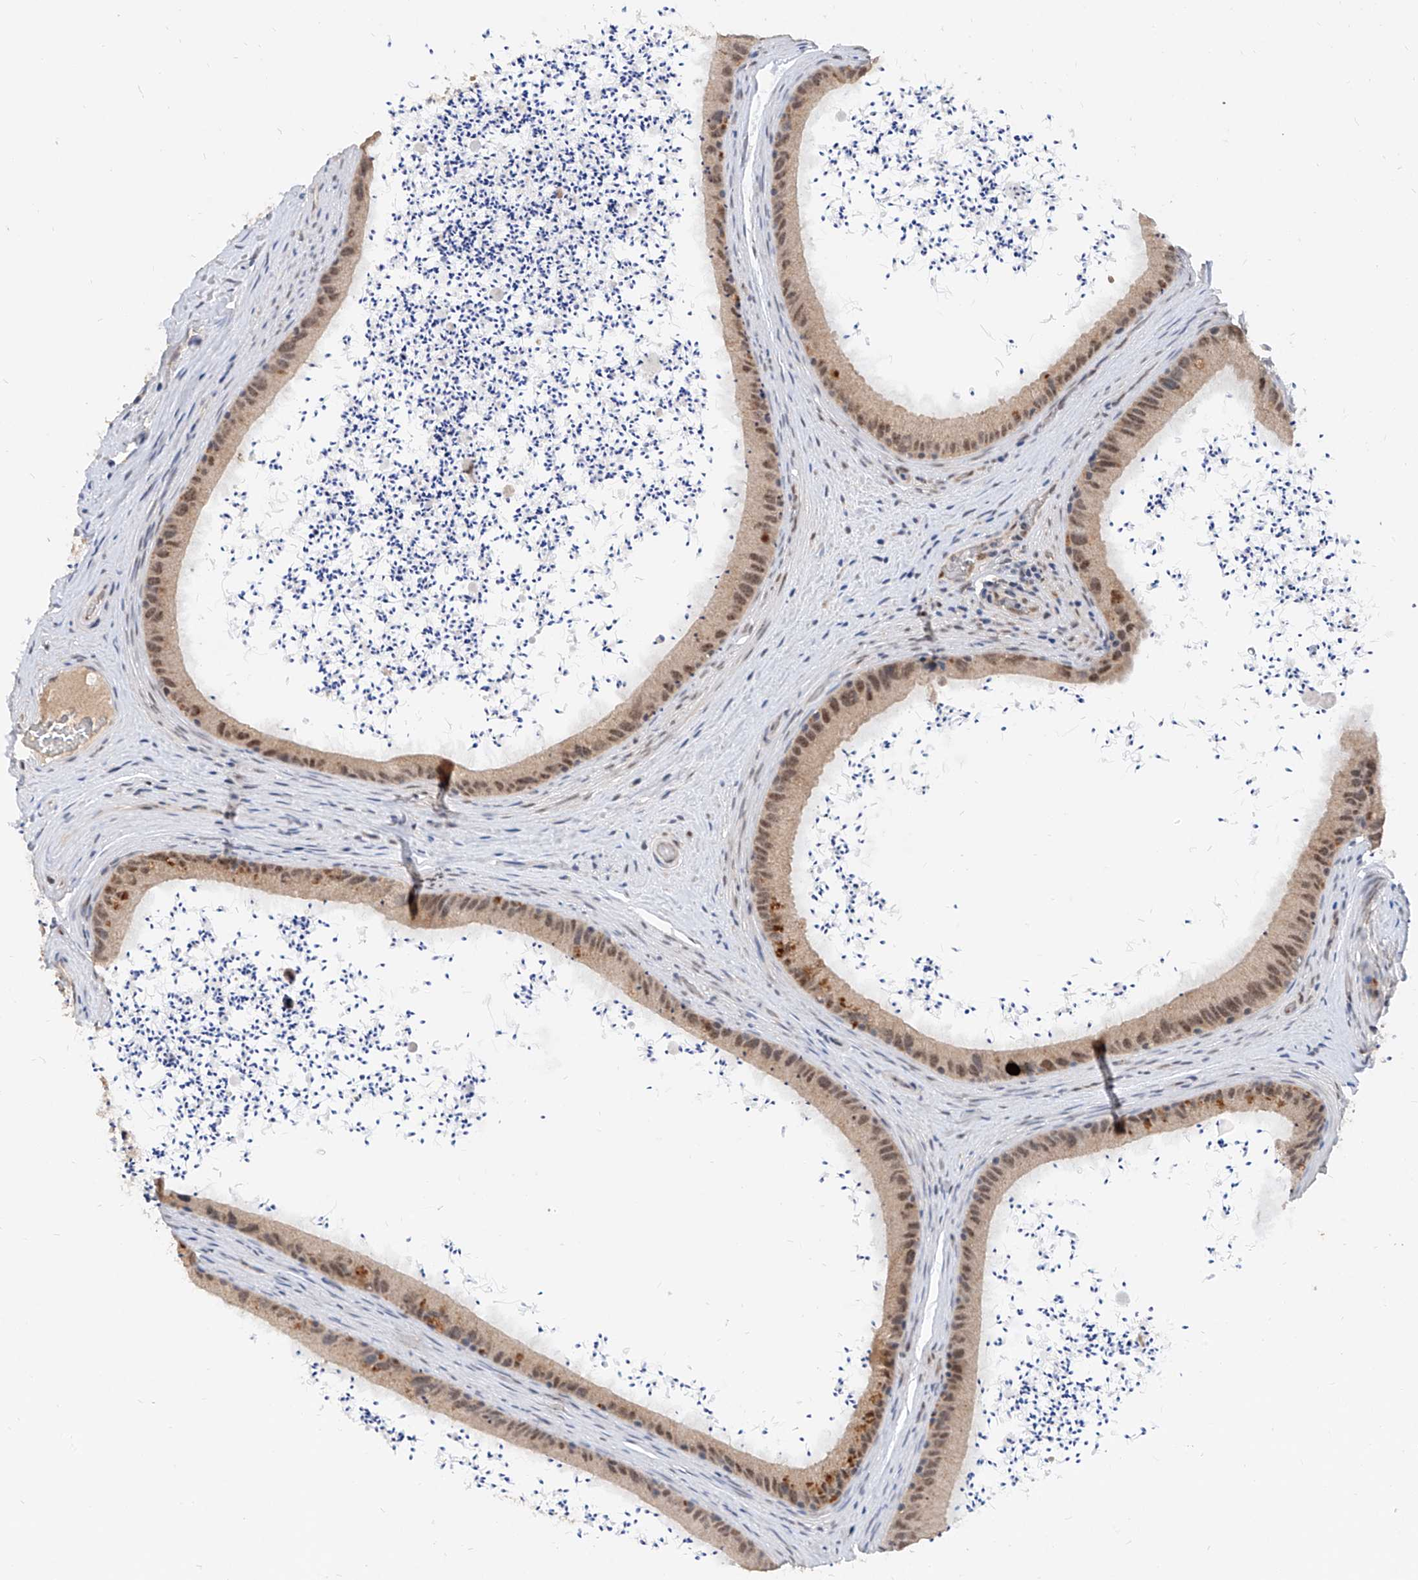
{"staining": {"intensity": "weak", "quantity": "25%-75%", "location": "cytoplasmic/membranous,nuclear"}, "tissue": "epididymis", "cell_type": "Glandular cells", "image_type": "normal", "snomed": [{"axis": "morphology", "description": "Normal tissue, NOS"}, {"axis": "topography", "description": "Epididymis, spermatic cord, NOS"}], "caption": "Immunohistochemistry micrograph of unremarkable epididymis: epididymis stained using immunohistochemistry displays low levels of weak protein expression localized specifically in the cytoplasmic/membranous,nuclear of glandular cells, appearing as a cytoplasmic/membranous,nuclear brown color.", "gene": "CARMIL3", "patient": {"sex": "male", "age": 50}}